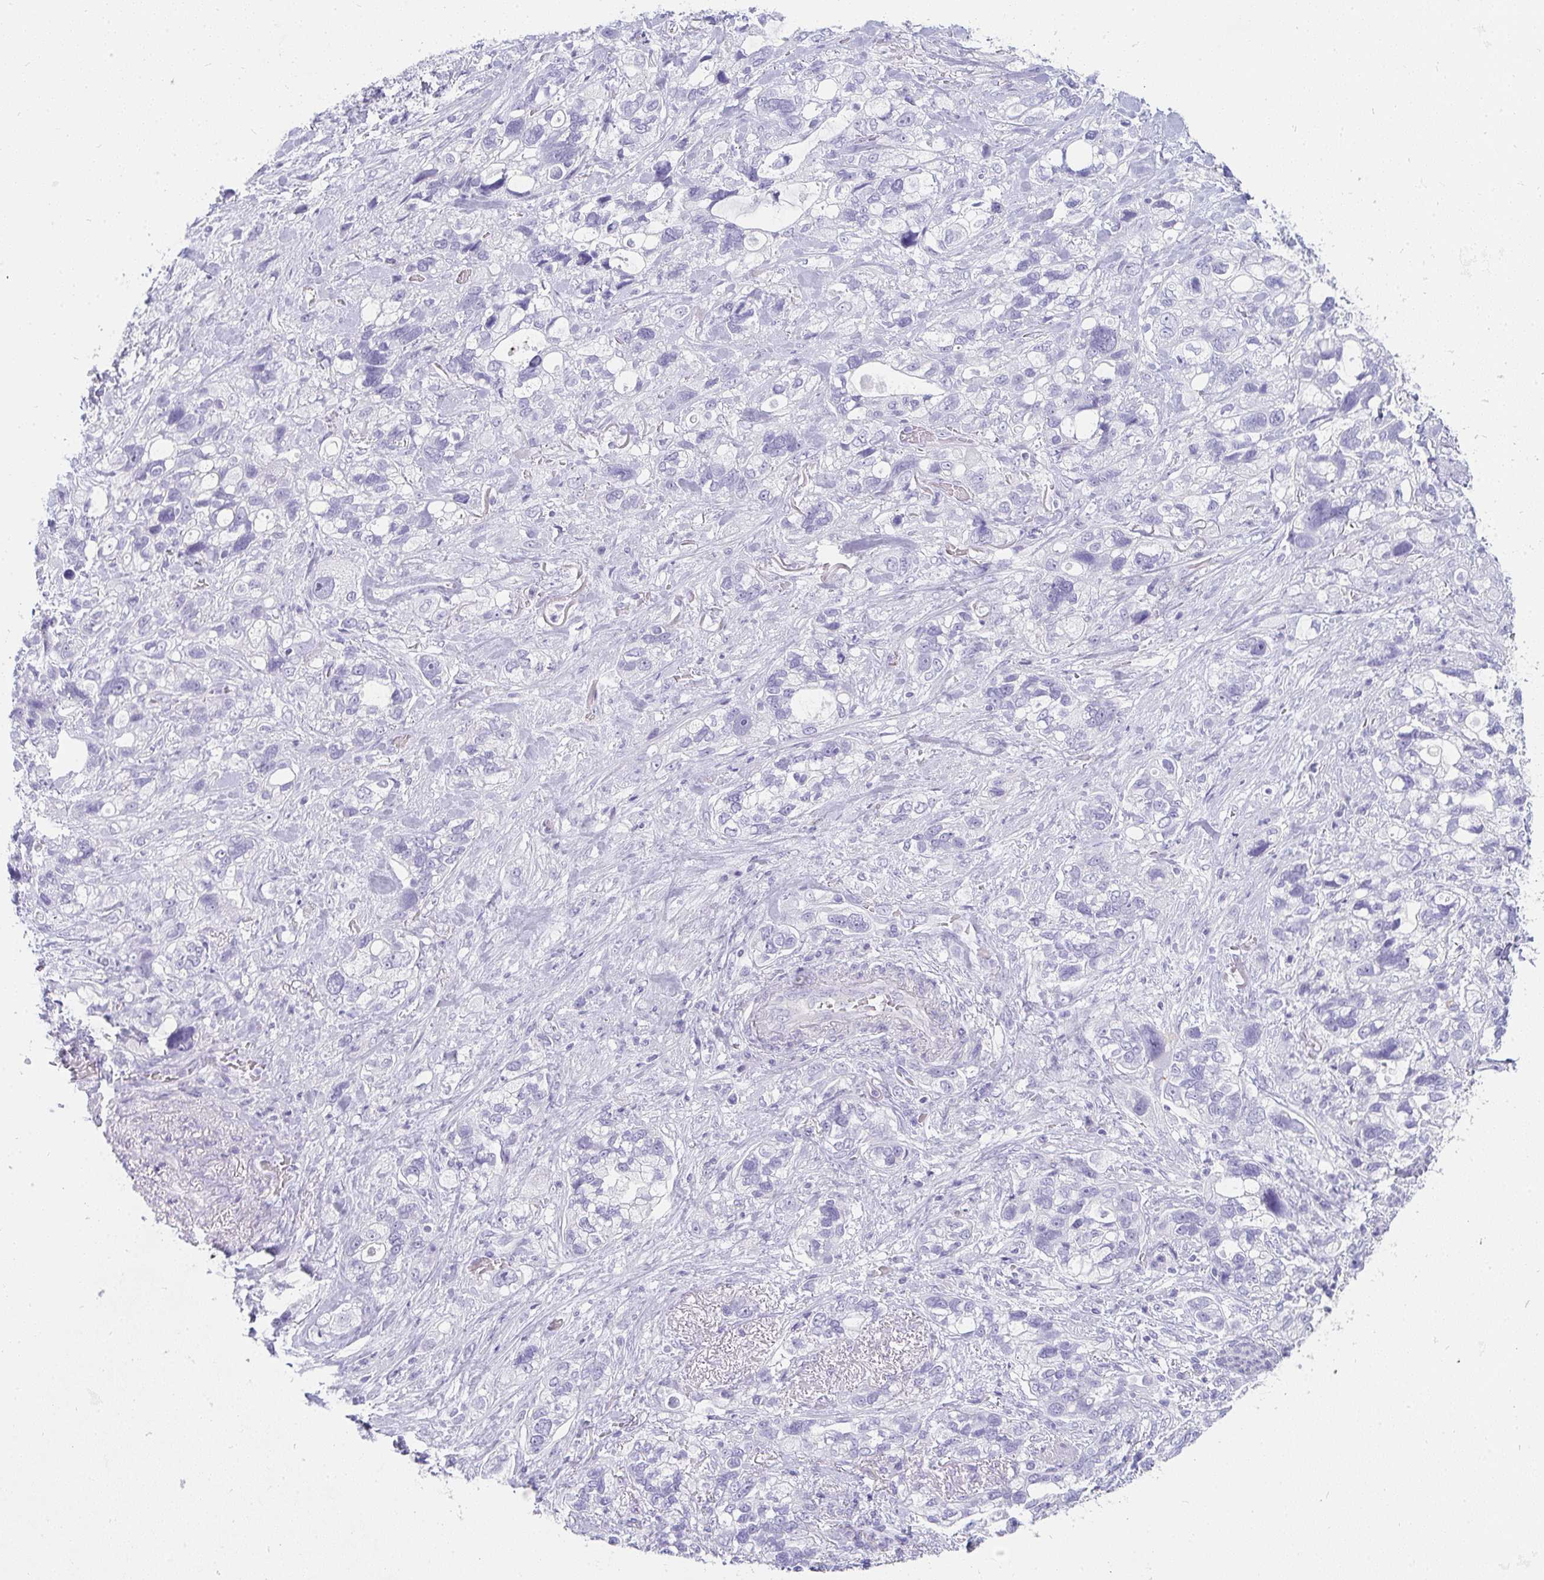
{"staining": {"intensity": "negative", "quantity": "none", "location": "none"}, "tissue": "stomach cancer", "cell_type": "Tumor cells", "image_type": "cancer", "snomed": [{"axis": "morphology", "description": "Adenocarcinoma, NOS"}, {"axis": "topography", "description": "Stomach, upper"}], "caption": "Image shows no protein staining in tumor cells of adenocarcinoma (stomach) tissue. Nuclei are stained in blue.", "gene": "PRND", "patient": {"sex": "female", "age": 81}}